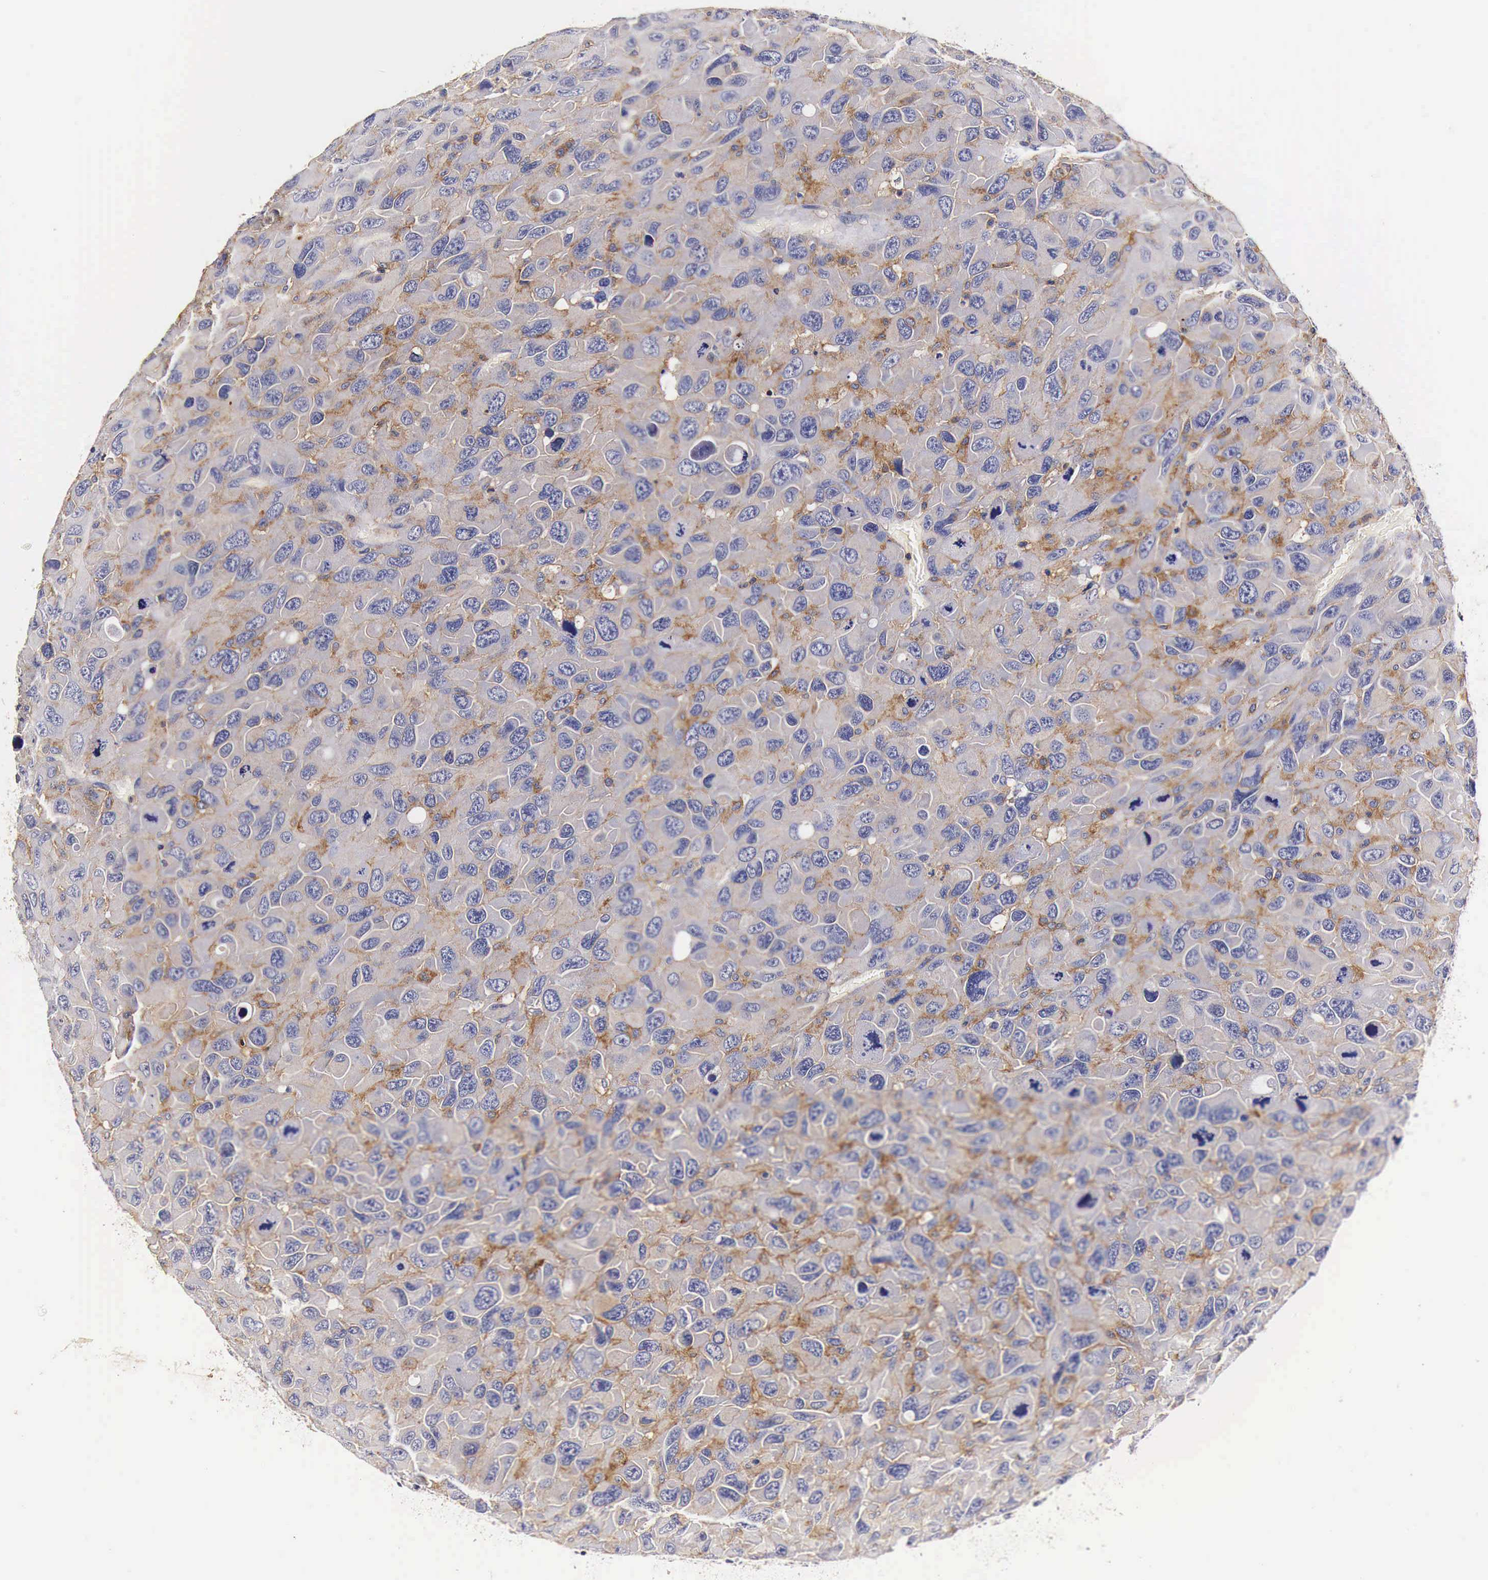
{"staining": {"intensity": "moderate", "quantity": "25%-75%", "location": "cytoplasmic/membranous"}, "tissue": "renal cancer", "cell_type": "Tumor cells", "image_type": "cancer", "snomed": [{"axis": "morphology", "description": "Adenocarcinoma, NOS"}, {"axis": "topography", "description": "Kidney"}], "caption": "The micrograph demonstrates immunohistochemical staining of renal cancer. There is moderate cytoplasmic/membranous expression is appreciated in about 25%-75% of tumor cells.", "gene": "RP2", "patient": {"sex": "male", "age": 79}}